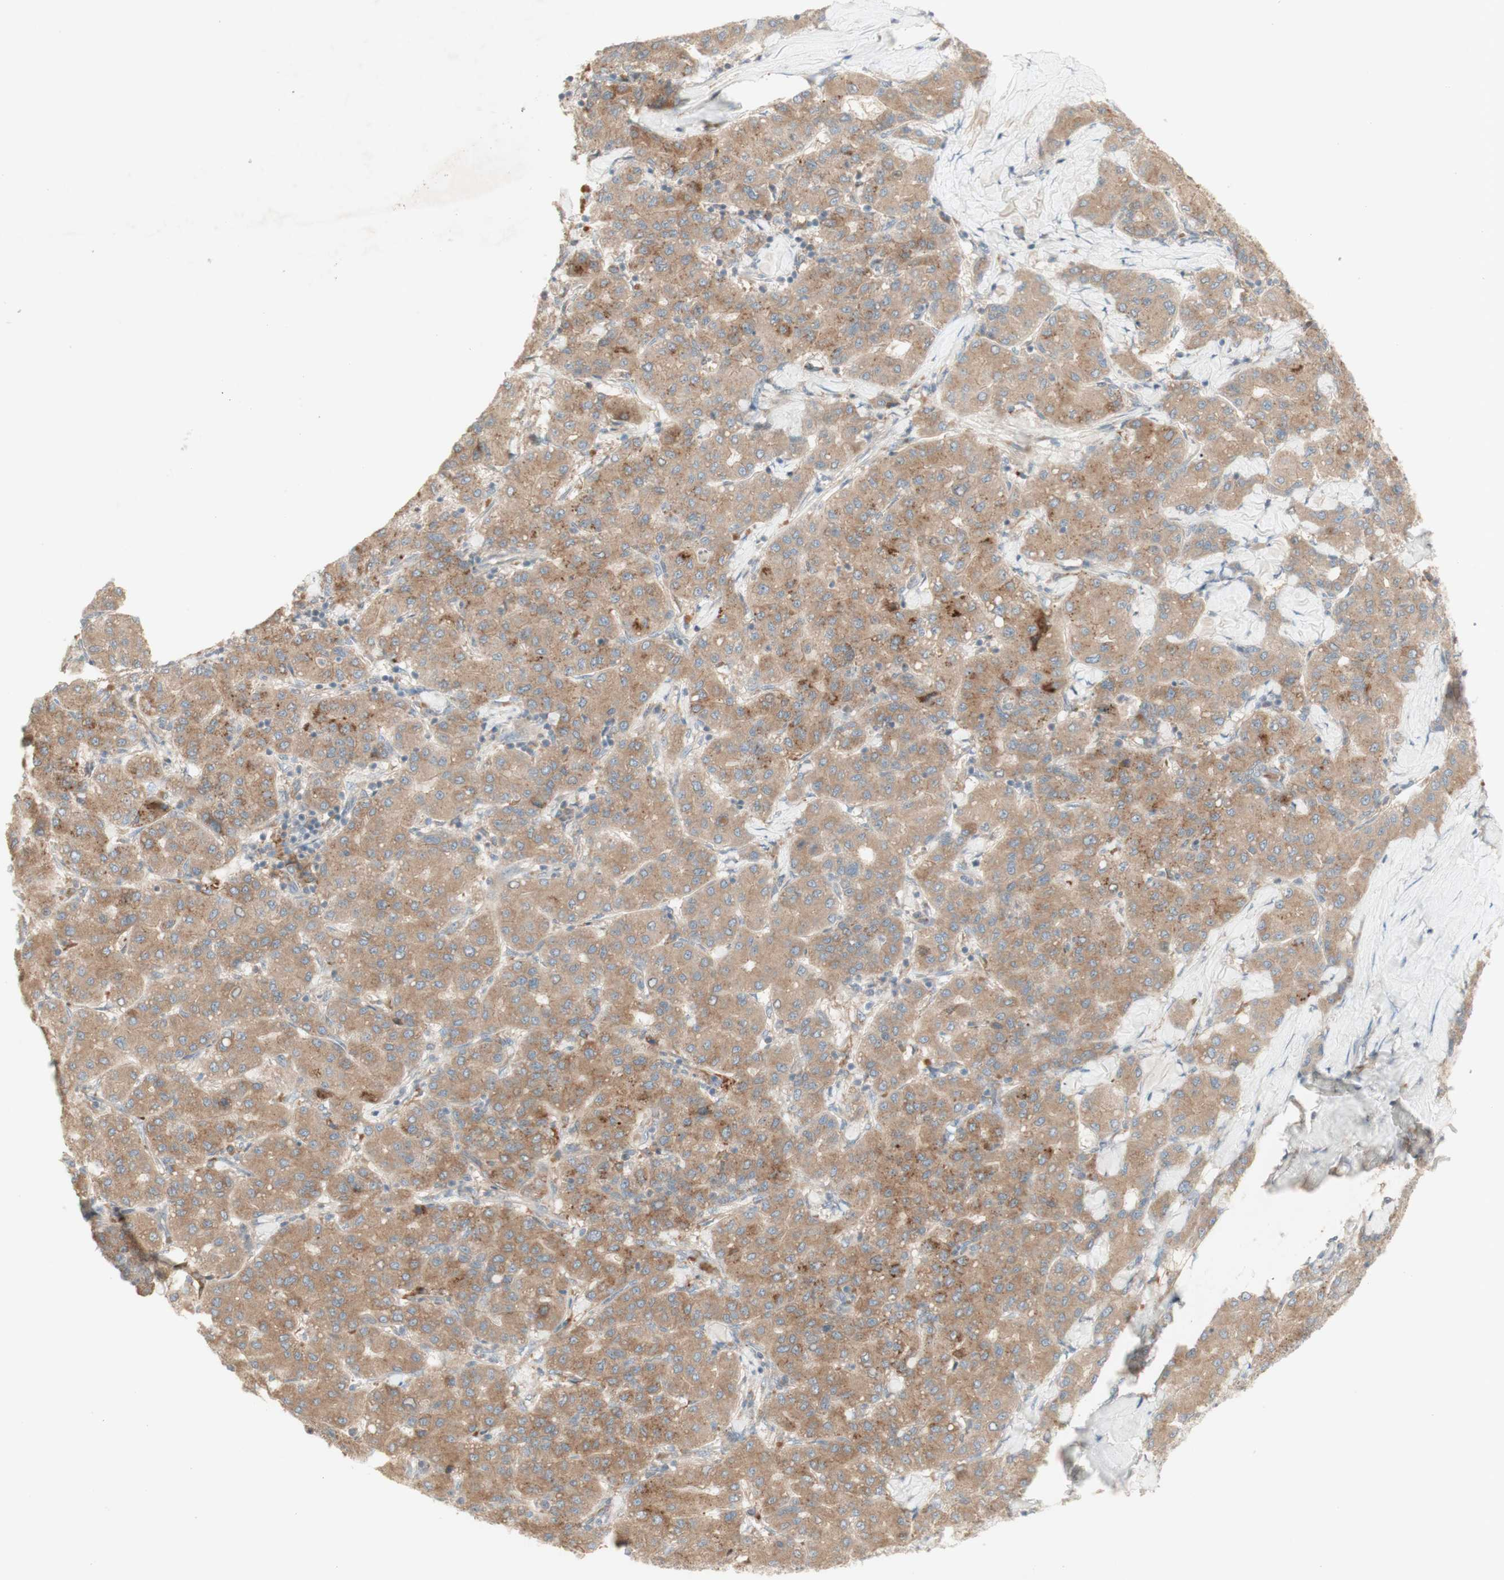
{"staining": {"intensity": "moderate", "quantity": ">75%", "location": "cytoplasmic/membranous"}, "tissue": "liver cancer", "cell_type": "Tumor cells", "image_type": "cancer", "snomed": [{"axis": "morphology", "description": "Carcinoma, Hepatocellular, NOS"}, {"axis": "topography", "description": "Liver"}], "caption": "High-power microscopy captured an IHC image of liver hepatocellular carcinoma, revealing moderate cytoplasmic/membranous staining in about >75% of tumor cells. Nuclei are stained in blue.", "gene": "PTGER4", "patient": {"sex": "male", "age": 65}}